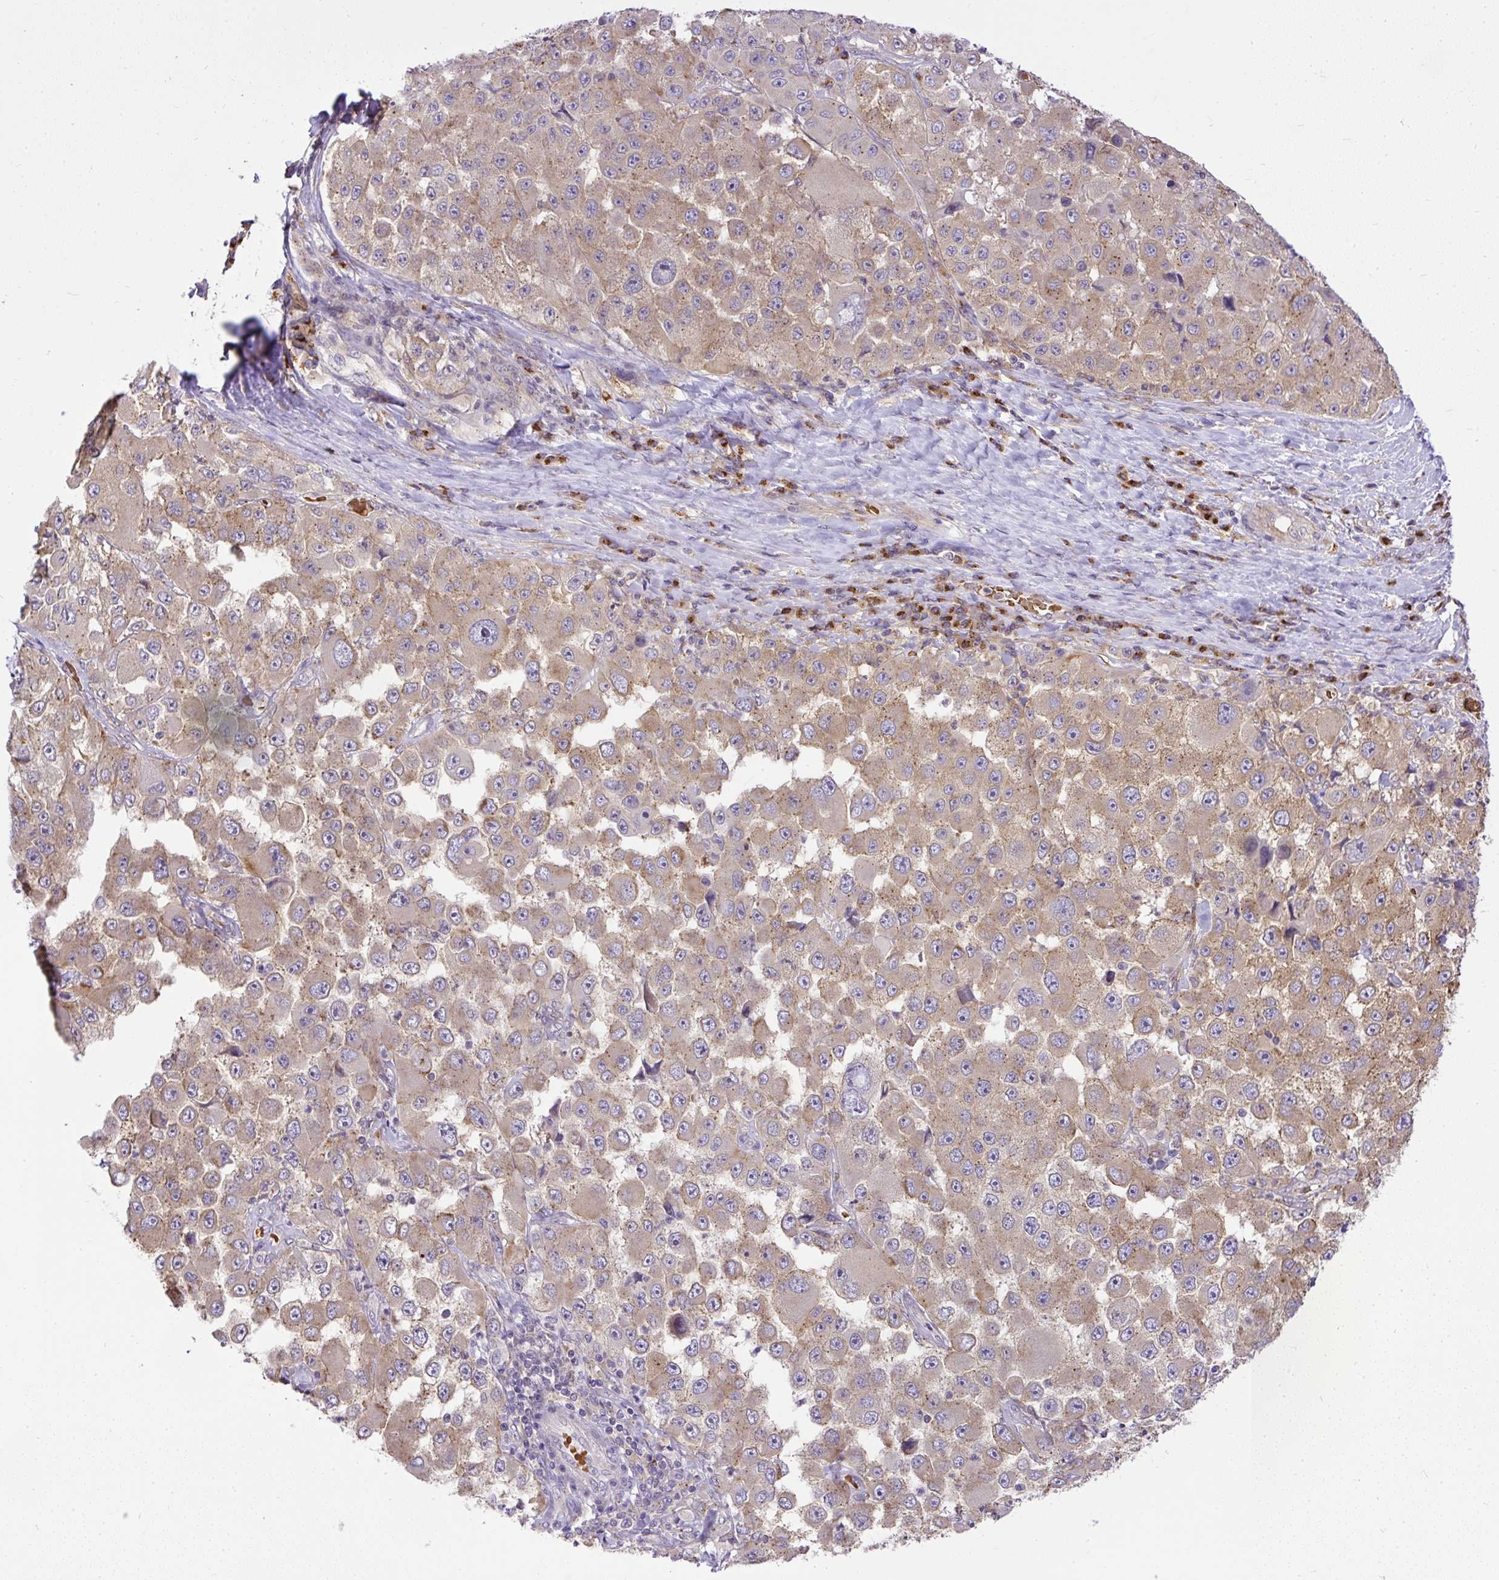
{"staining": {"intensity": "moderate", "quantity": ">75%", "location": "cytoplasmic/membranous"}, "tissue": "melanoma", "cell_type": "Tumor cells", "image_type": "cancer", "snomed": [{"axis": "morphology", "description": "Malignant melanoma, Metastatic site"}, {"axis": "topography", "description": "Lymph node"}], "caption": "Malignant melanoma (metastatic site) tissue shows moderate cytoplasmic/membranous expression in approximately >75% of tumor cells, visualized by immunohistochemistry.", "gene": "SMC4", "patient": {"sex": "male", "age": 62}}